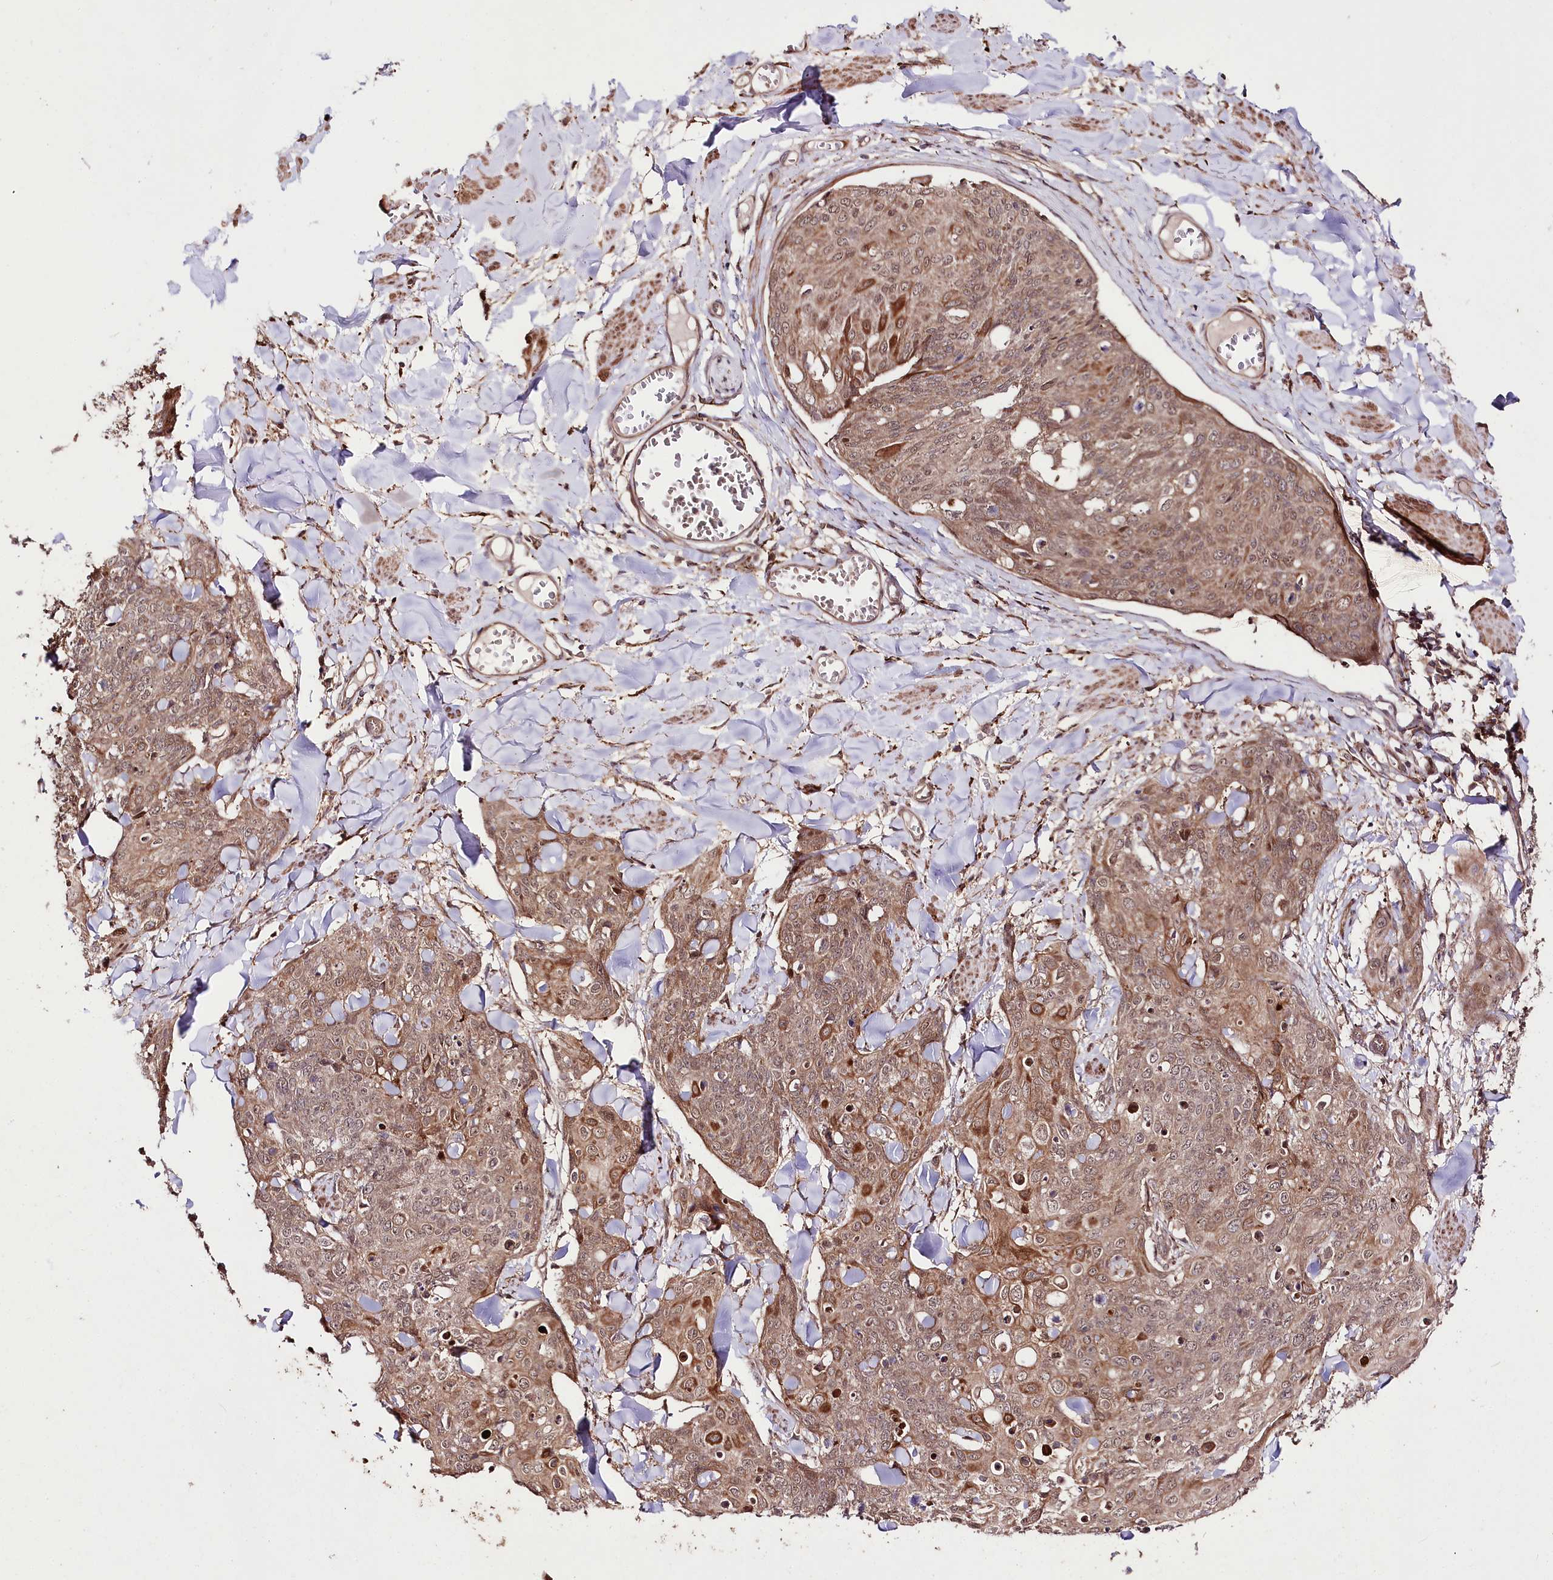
{"staining": {"intensity": "moderate", "quantity": ">75%", "location": "cytoplasmic/membranous"}, "tissue": "skin cancer", "cell_type": "Tumor cells", "image_type": "cancer", "snomed": [{"axis": "morphology", "description": "Squamous cell carcinoma, NOS"}, {"axis": "topography", "description": "Skin"}, {"axis": "topography", "description": "Vulva"}], "caption": "The micrograph demonstrates a brown stain indicating the presence of a protein in the cytoplasmic/membranous of tumor cells in skin squamous cell carcinoma.", "gene": "PHLDB1", "patient": {"sex": "female", "age": 85}}